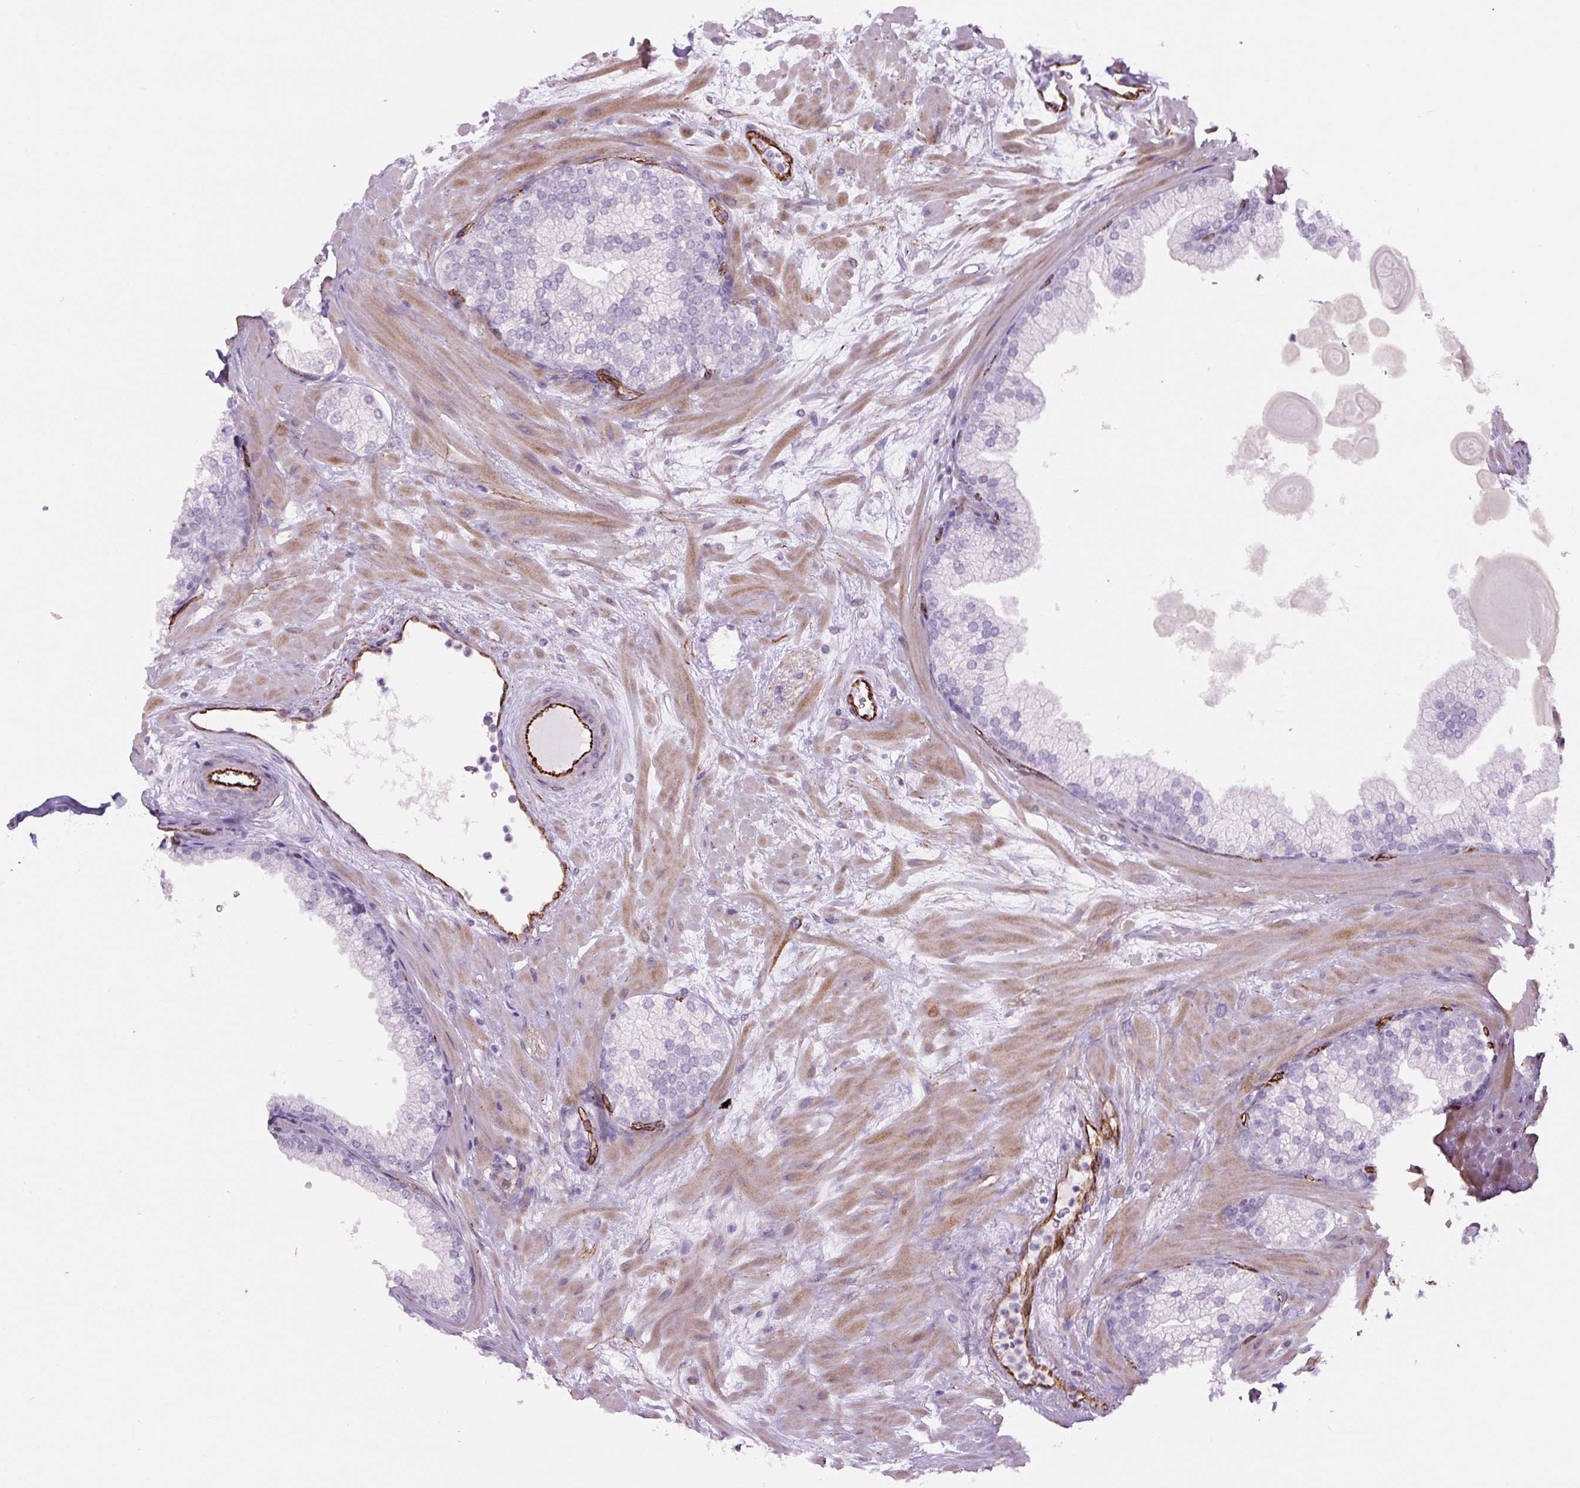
{"staining": {"intensity": "negative", "quantity": "none", "location": "none"}, "tissue": "prostate", "cell_type": "Glandular cells", "image_type": "normal", "snomed": [{"axis": "morphology", "description": "Normal tissue, NOS"}, {"axis": "topography", "description": "Prostate"}, {"axis": "topography", "description": "Peripheral nerve tissue"}], "caption": "This image is of normal prostate stained with immunohistochemistry (IHC) to label a protein in brown with the nuclei are counter-stained blue. There is no staining in glandular cells.", "gene": "NES", "patient": {"sex": "male", "age": 61}}